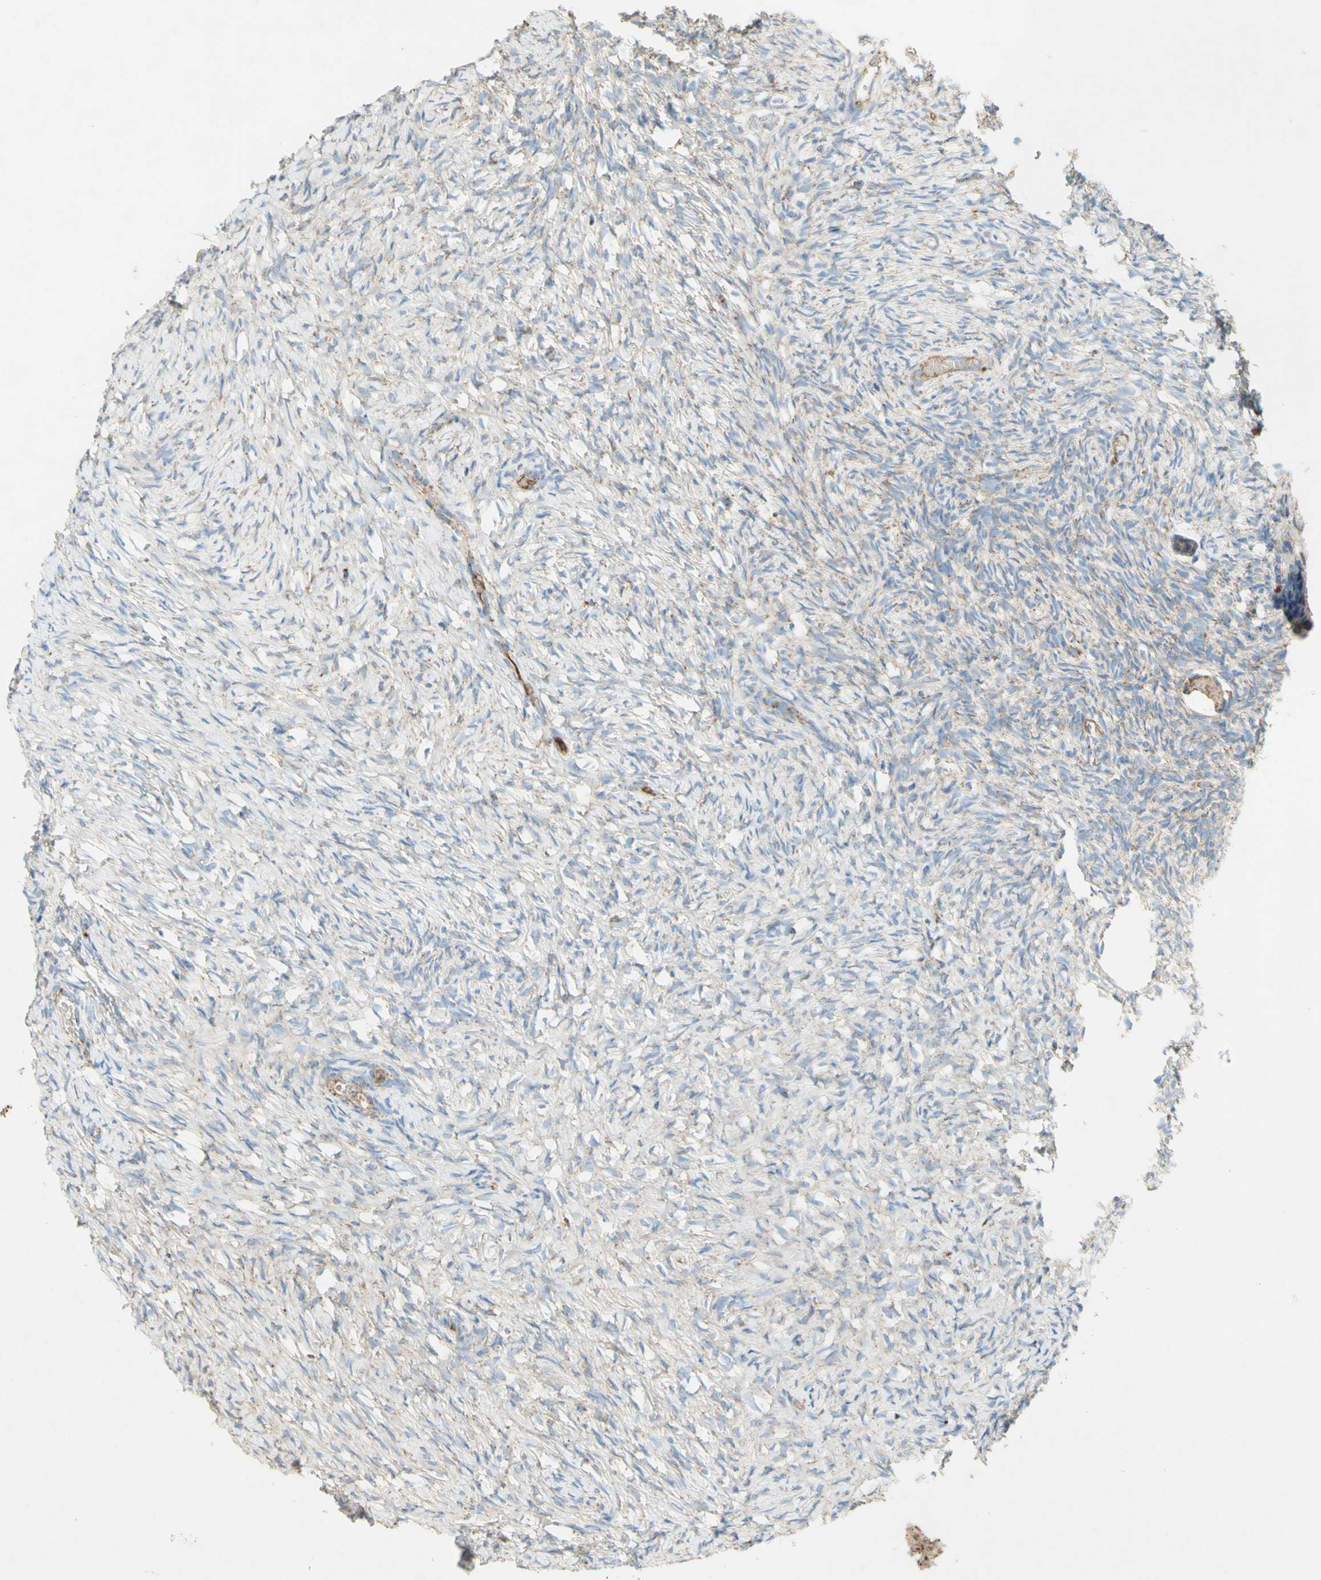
{"staining": {"intensity": "moderate", "quantity": ">75%", "location": "cytoplasmic/membranous"}, "tissue": "ovary", "cell_type": "Follicle cells", "image_type": "normal", "snomed": [{"axis": "morphology", "description": "Normal tissue, NOS"}, {"axis": "topography", "description": "Ovary"}], "caption": "The immunohistochemical stain shows moderate cytoplasmic/membranous staining in follicle cells of unremarkable ovary.", "gene": "SDHB", "patient": {"sex": "female", "age": 35}}